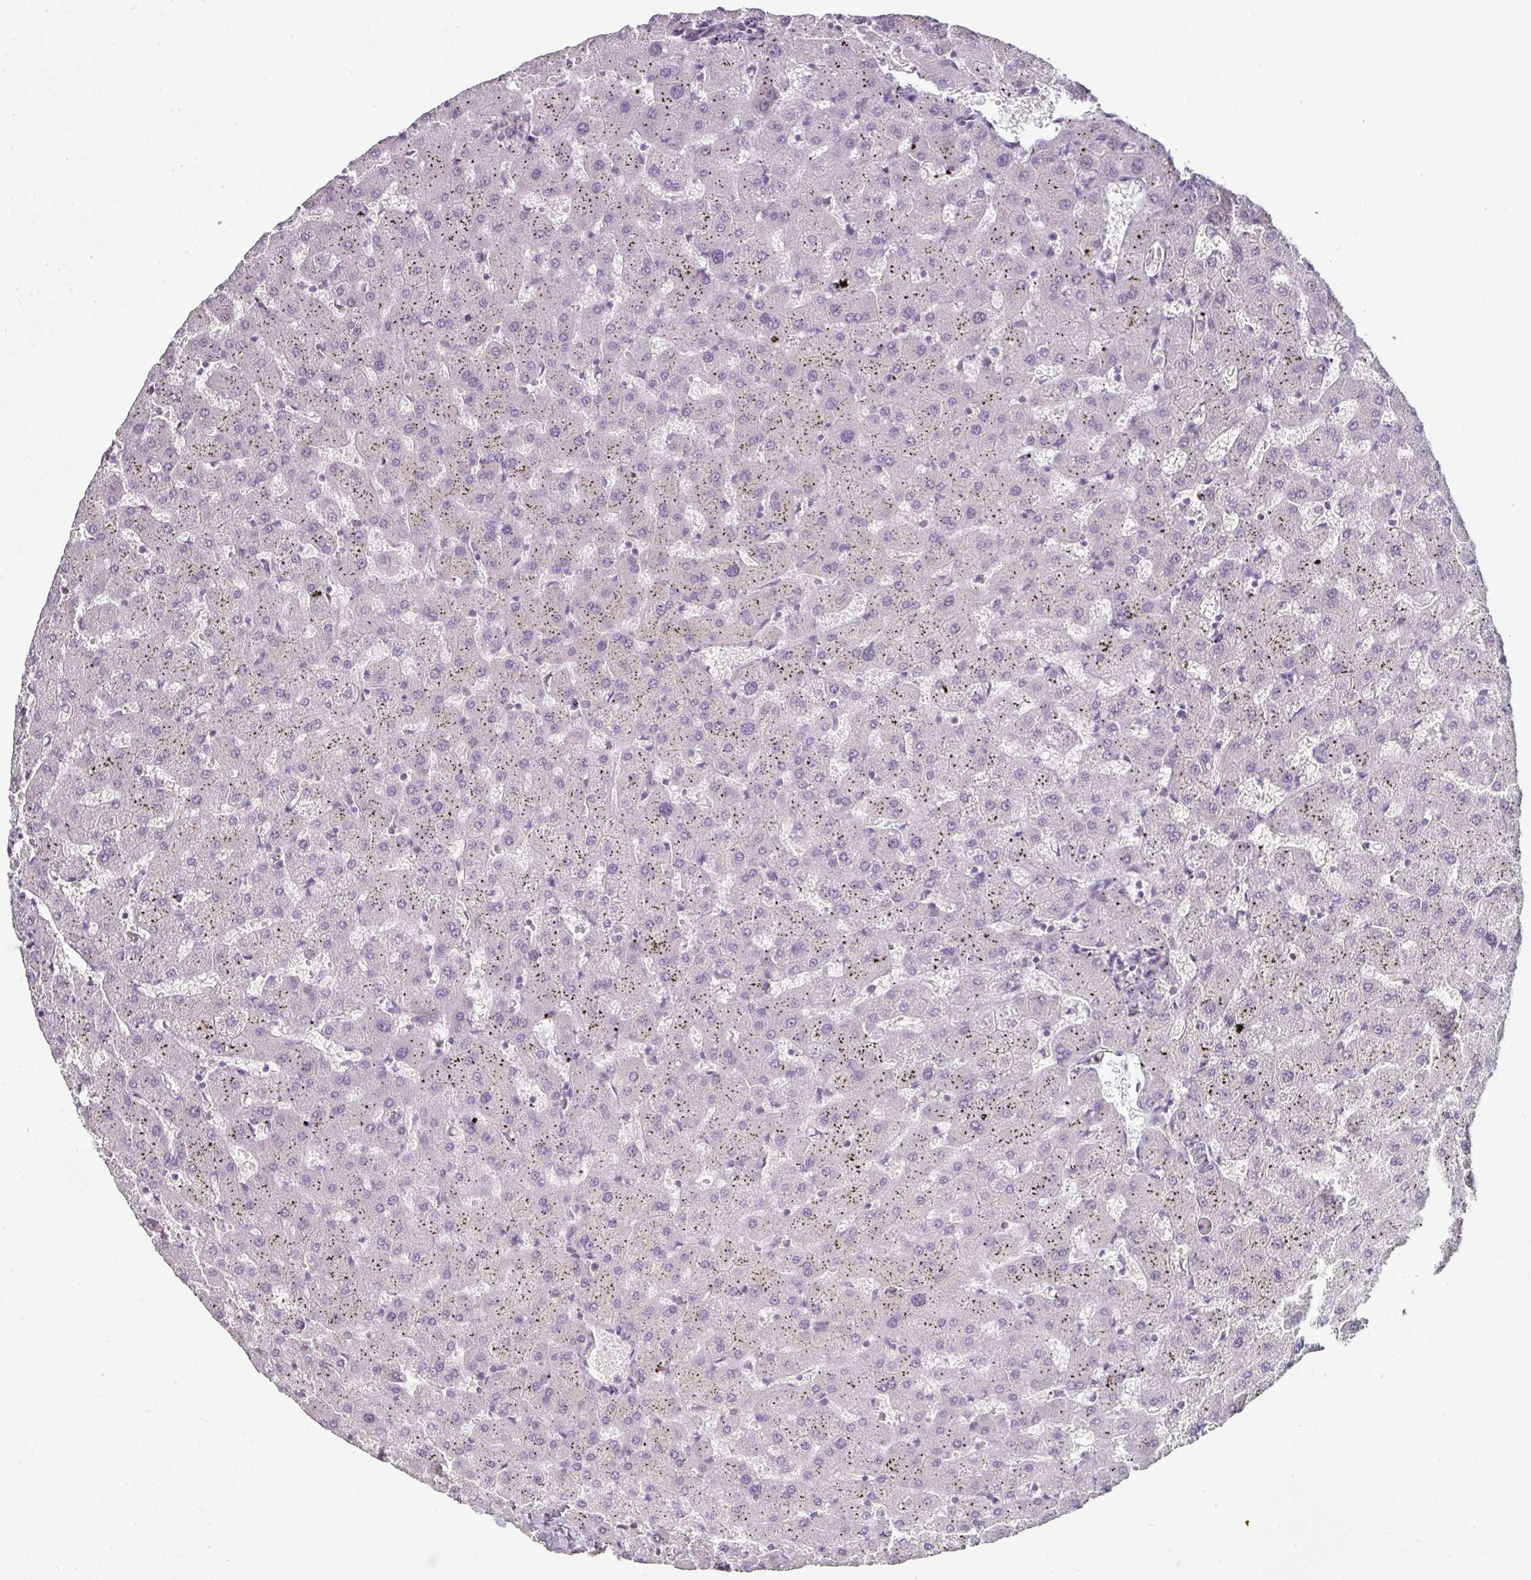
{"staining": {"intensity": "negative", "quantity": "none", "location": "none"}, "tissue": "liver", "cell_type": "Cholangiocytes", "image_type": "normal", "snomed": [{"axis": "morphology", "description": "Normal tissue, NOS"}, {"axis": "topography", "description": "Liver"}], "caption": "A photomicrograph of liver stained for a protein shows no brown staining in cholangiocytes. Nuclei are stained in blue.", "gene": "C19orf33", "patient": {"sex": "female", "age": 63}}